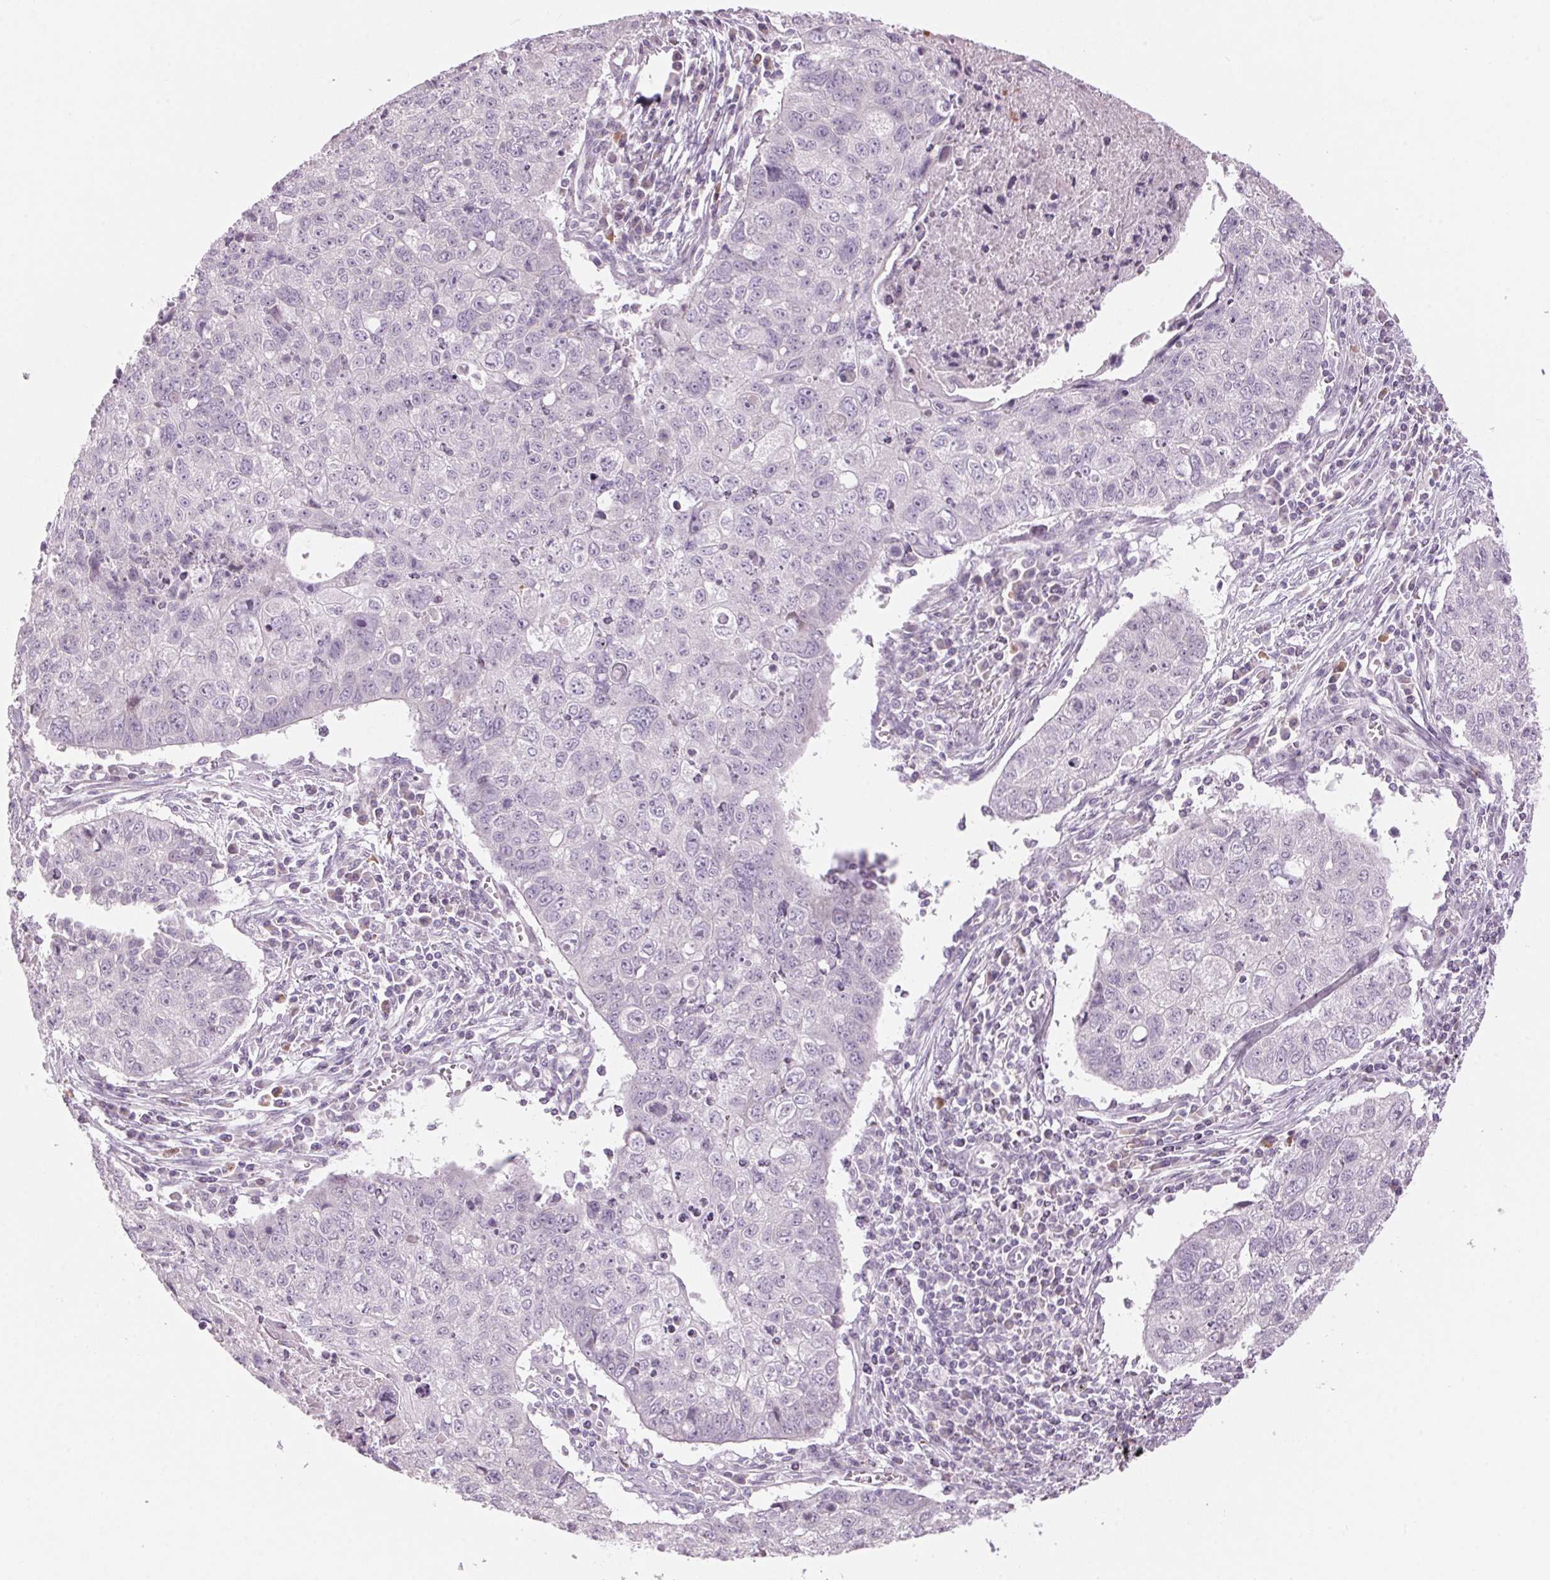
{"staining": {"intensity": "negative", "quantity": "none", "location": "none"}, "tissue": "lung cancer", "cell_type": "Tumor cells", "image_type": "cancer", "snomed": [{"axis": "morphology", "description": "Normal morphology"}, {"axis": "morphology", "description": "Aneuploidy"}, {"axis": "morphology", "description": "Squamous cell carcinoma, NOS"}, {"axis": "topography", "description": "Lymph node"}, {"axis": "topography", "description": "Lung"}], "caption": "Immunohistochemical staining of lung cancer (aneuploidy) demonstrates no significant positivity in tumor cells.", "gene": "GNMT", "patient": {"sex": "female", "age": 76}}